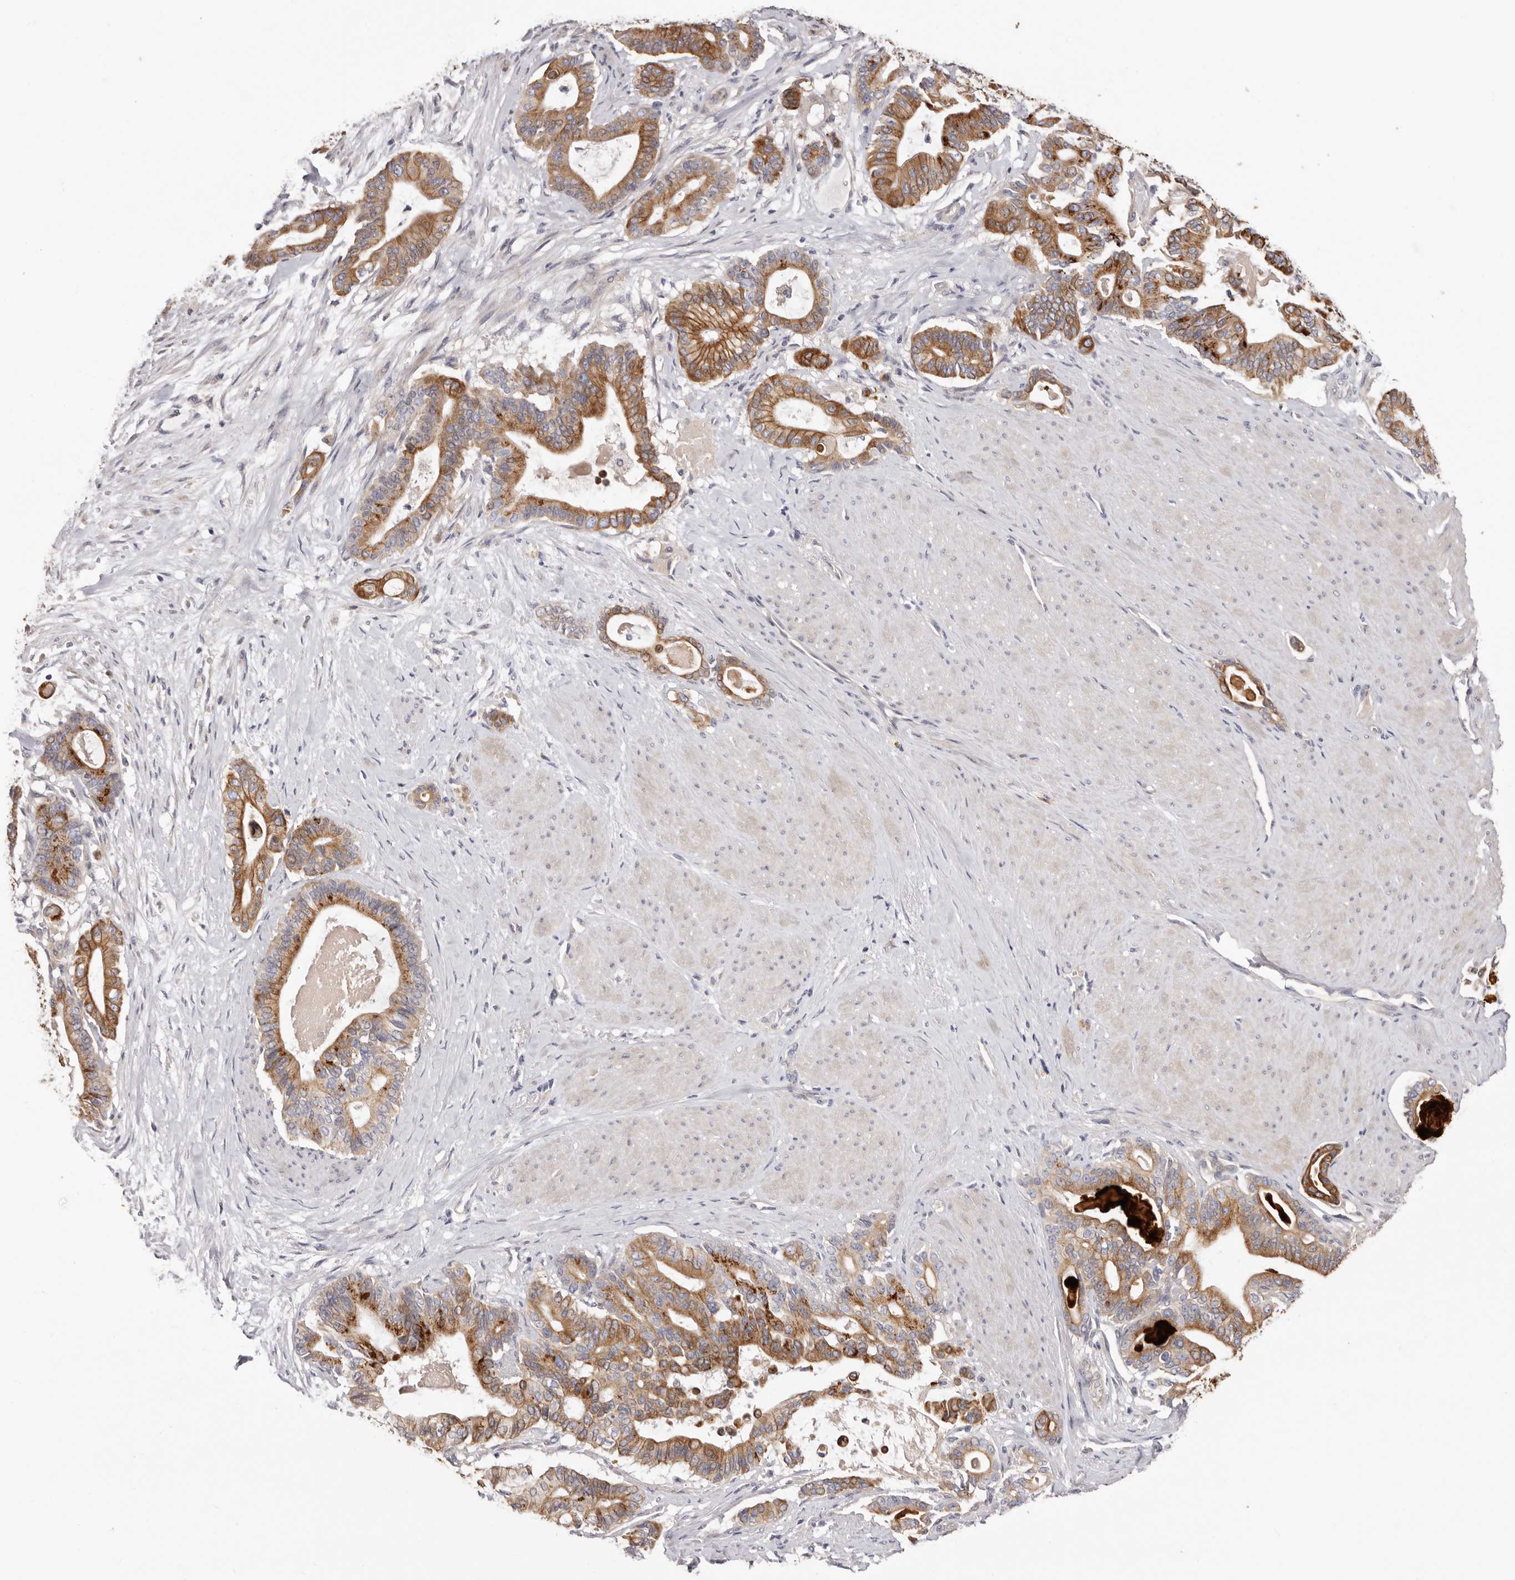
{"staining": {"intensity": "moderate", "quantity": ">75%", "location": "cytoplasmic/membranous"}, "tissue": "pancreatic cancer", "cell_type": "Tumor cells", "image_type": "cancer", "snomed": [{"axis": "morphology", "description": "Adenocarcinoma, NOS"}, {"axis": "topography", "description": "Pancreas"}], "caption": "Pancreatic cancer stained with a protein marker demonstrates moderate staining in tumor cells.", "gene": "STK16", "patient": {"sex": "male", "age": 63}}